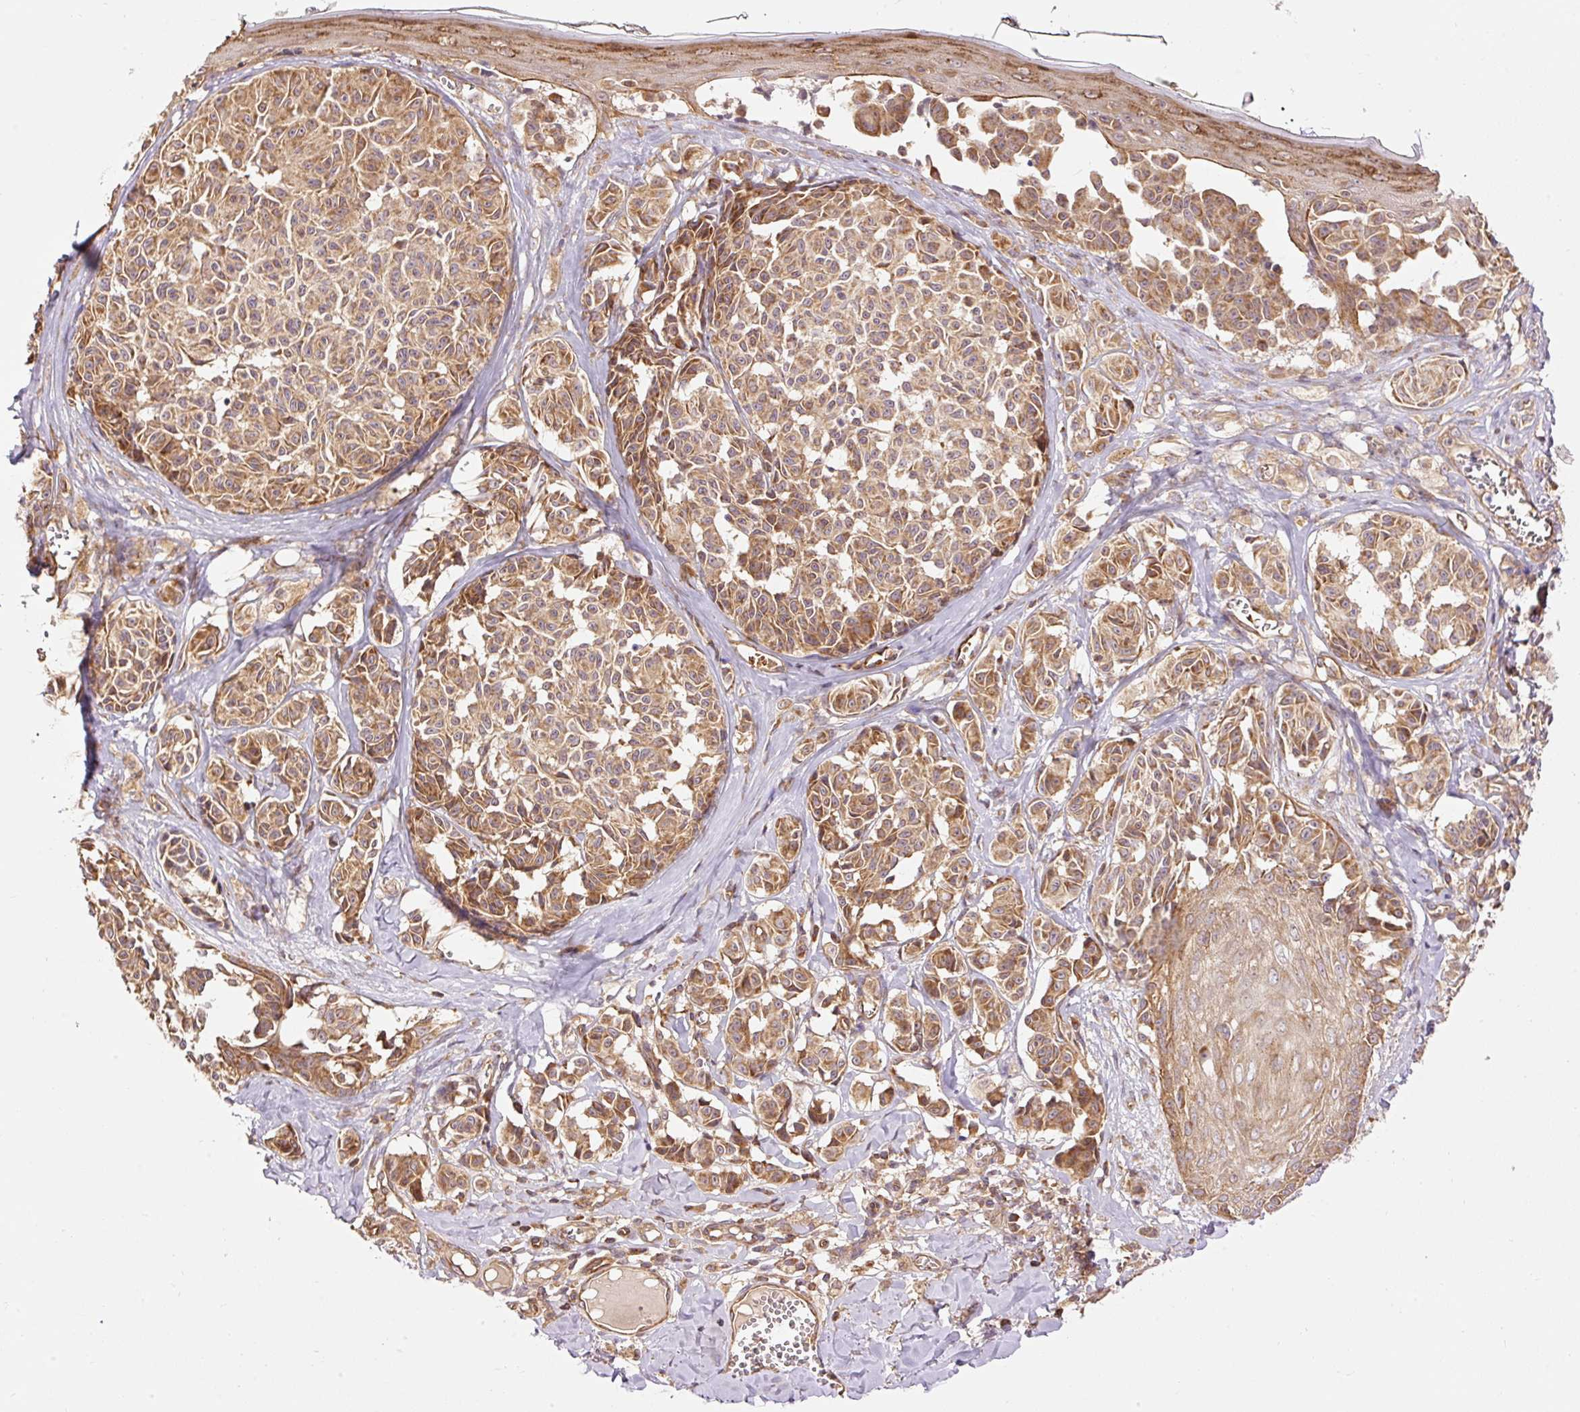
{"staining": {"intensity": "moderate", "quantity": ">75%", "location": "cytoplasmic/membranous"}, "tissue": "melanoma", "cell_type": "Tumor cells", "image_type": "cancer", "snomed": [{"axis": "morphology", "description": "Malignant melanoma, NOS"}, {"axis": "topography", "description": "Skin"}], "caption": "Melanoma stained with DAB immunohistochemistry (IHC) shows medium levels of moderate cytoplasmic/membranous positivity in about >75% of tumor cells.", "gene": "ADCY4", "patient": {"sex": "female", "age": 43}}